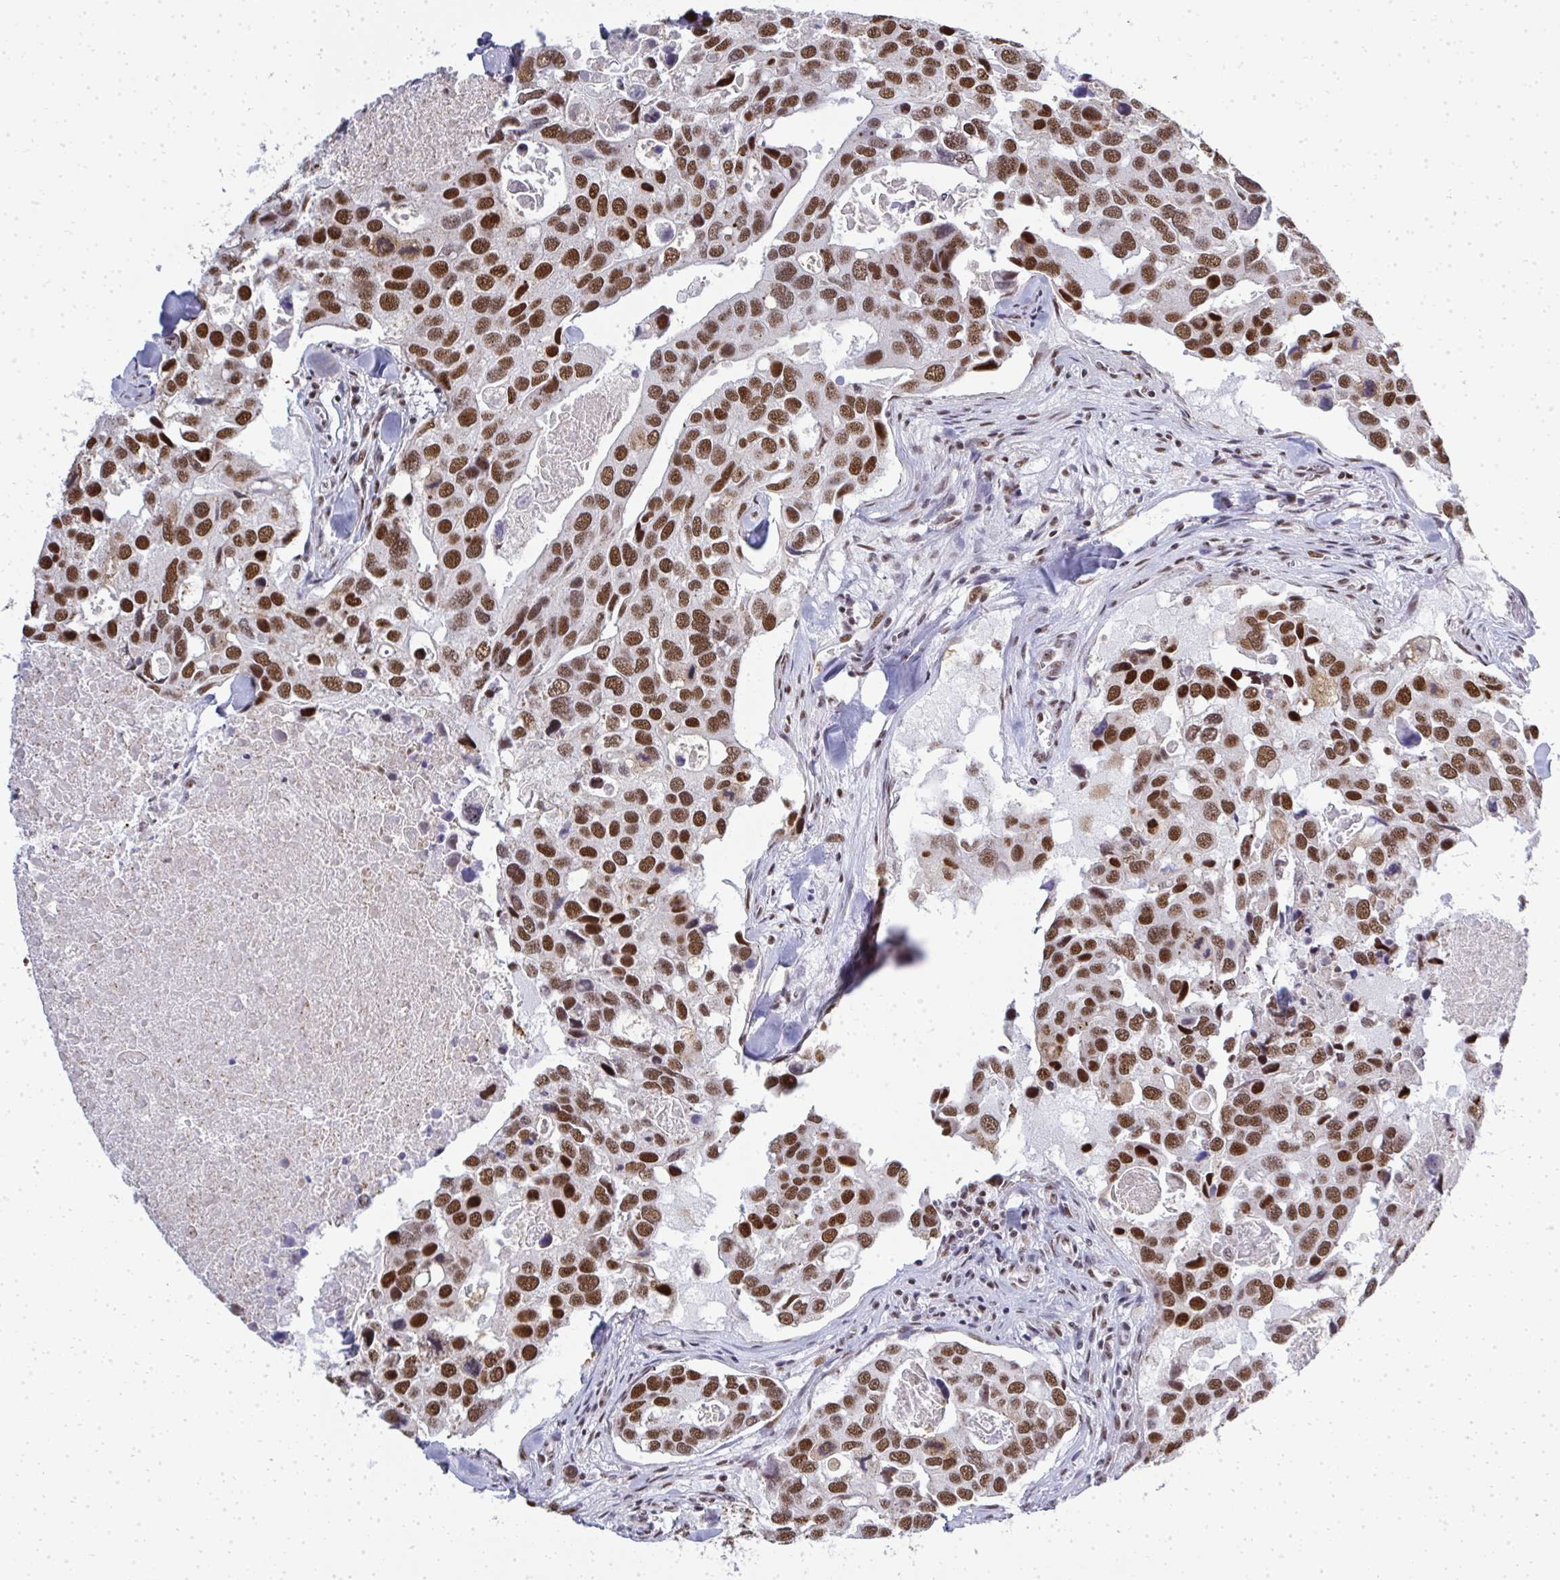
{"staining": {"intensity": "moderate", "quantity": ">75%", "location": "nuclear"}, "tissue": "breast cancer", "cell_type": "Tumor cells", "image_type": "cancer", "snomed": [{"axis": "morphology", "description": "Duct carcinoma"}, {"axis": "topography", "description": "Breast"}], "caption": "This is an image of immunohistochemistry (IHC) staining of breast cancer, which shows moderate staining in the nuclear of tumor cells.", "gene": "SIRT7", "patient": {"sex": "female", "age": 83}}